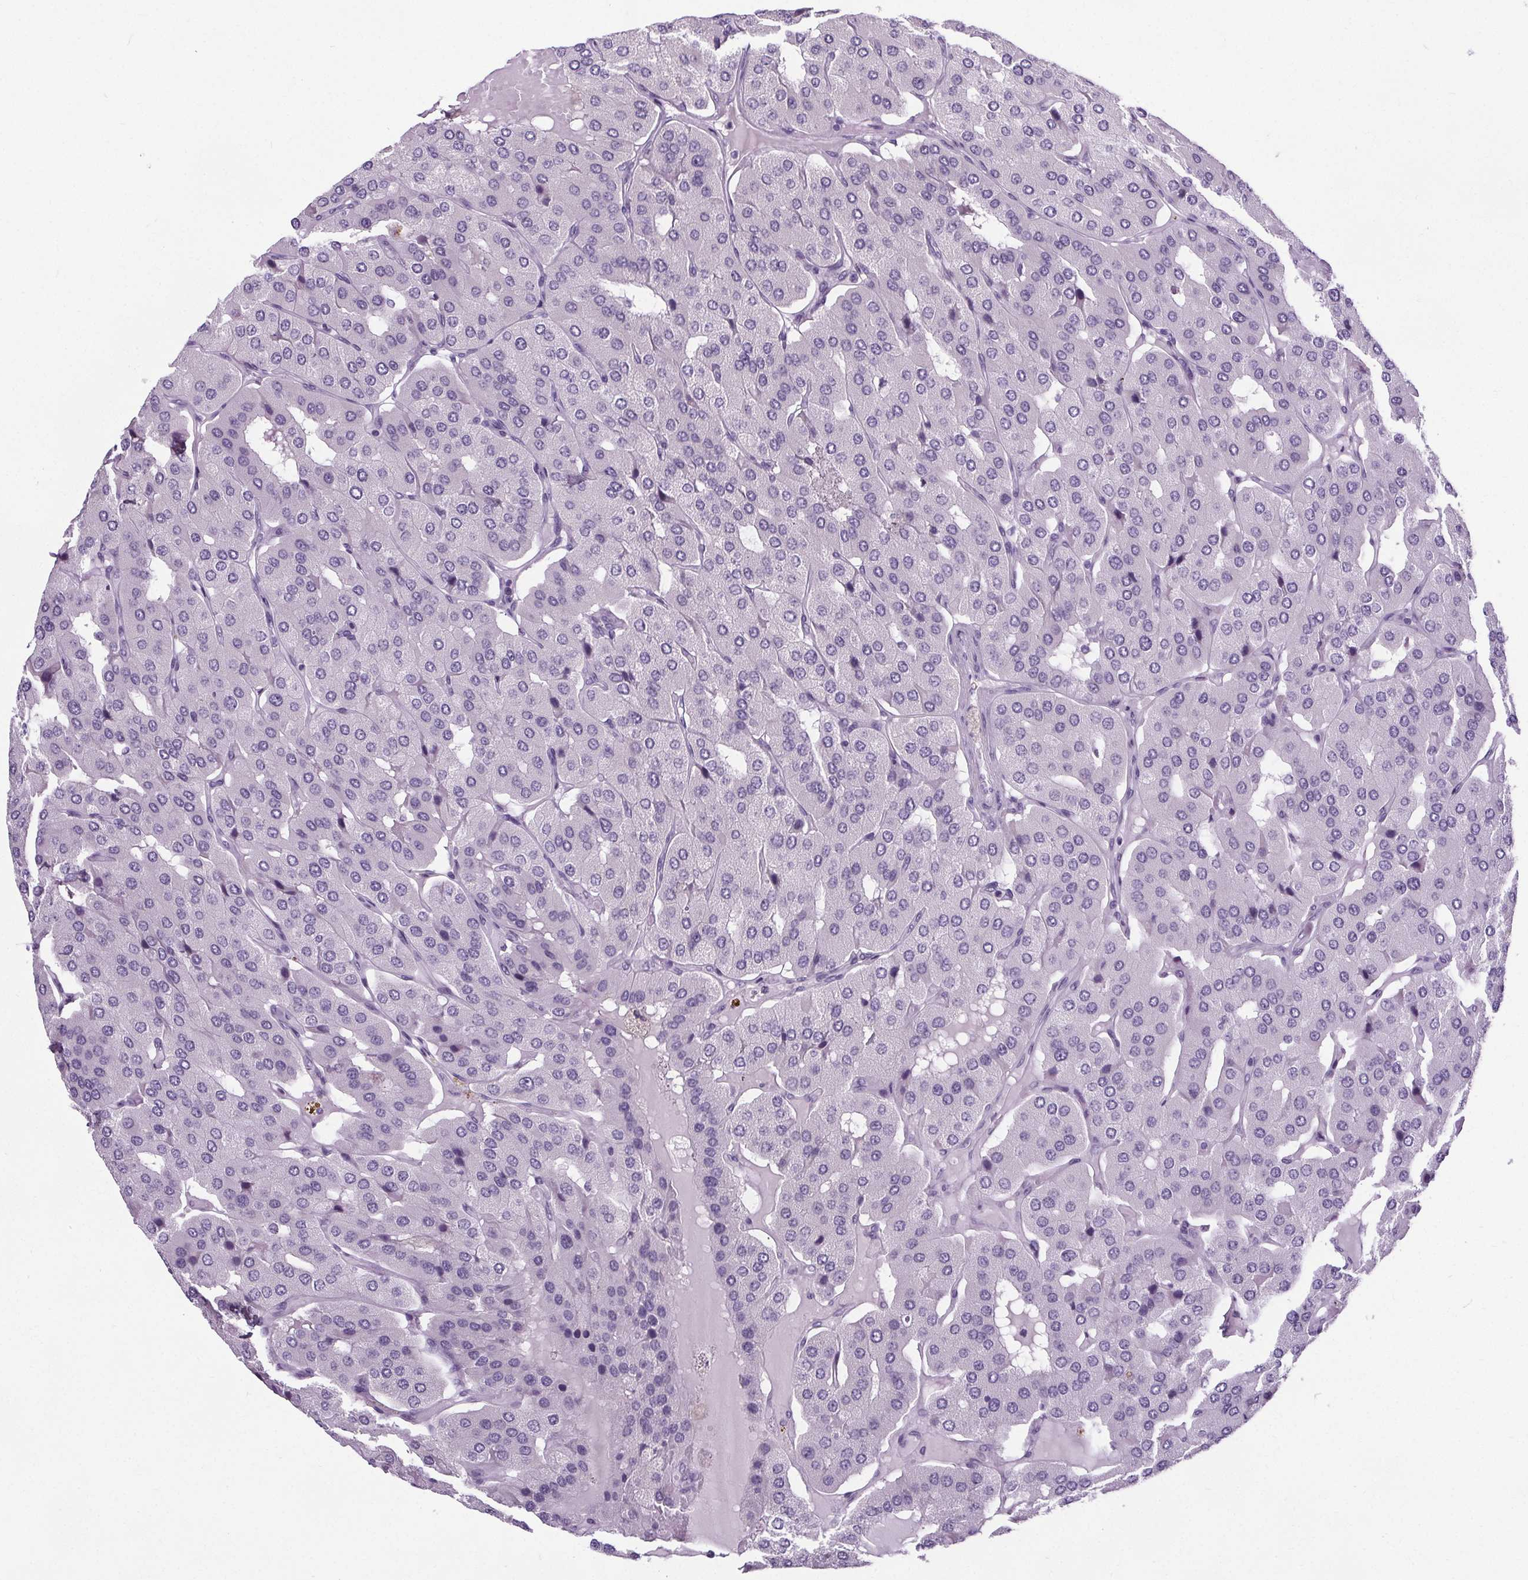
{"staining": {"intensity": "negative", "quantity": "none", "location": "none"}, "tissue": "parathyroid gland", "cell_type": "Glandular cells", "image_type": "normal", "snomed": [{"axis": "morphology", "description": "Normal tissue, NOS"}, {"axis": "morphology", "description": "Adenoma, NOS"}, {"axis": "topography", "description": "Parathyroid gland"}], "caption": "Immunohistochemical staining of unremarkable human parathyroid gland shows no significant staining in glandular cells. (DAB (3,3'-diaminobenzidine) IHC visualized using brightfield microscopy, high magnification).", "gene": "ELAVL2", "patient": {"sex": "female", "age": 86}}